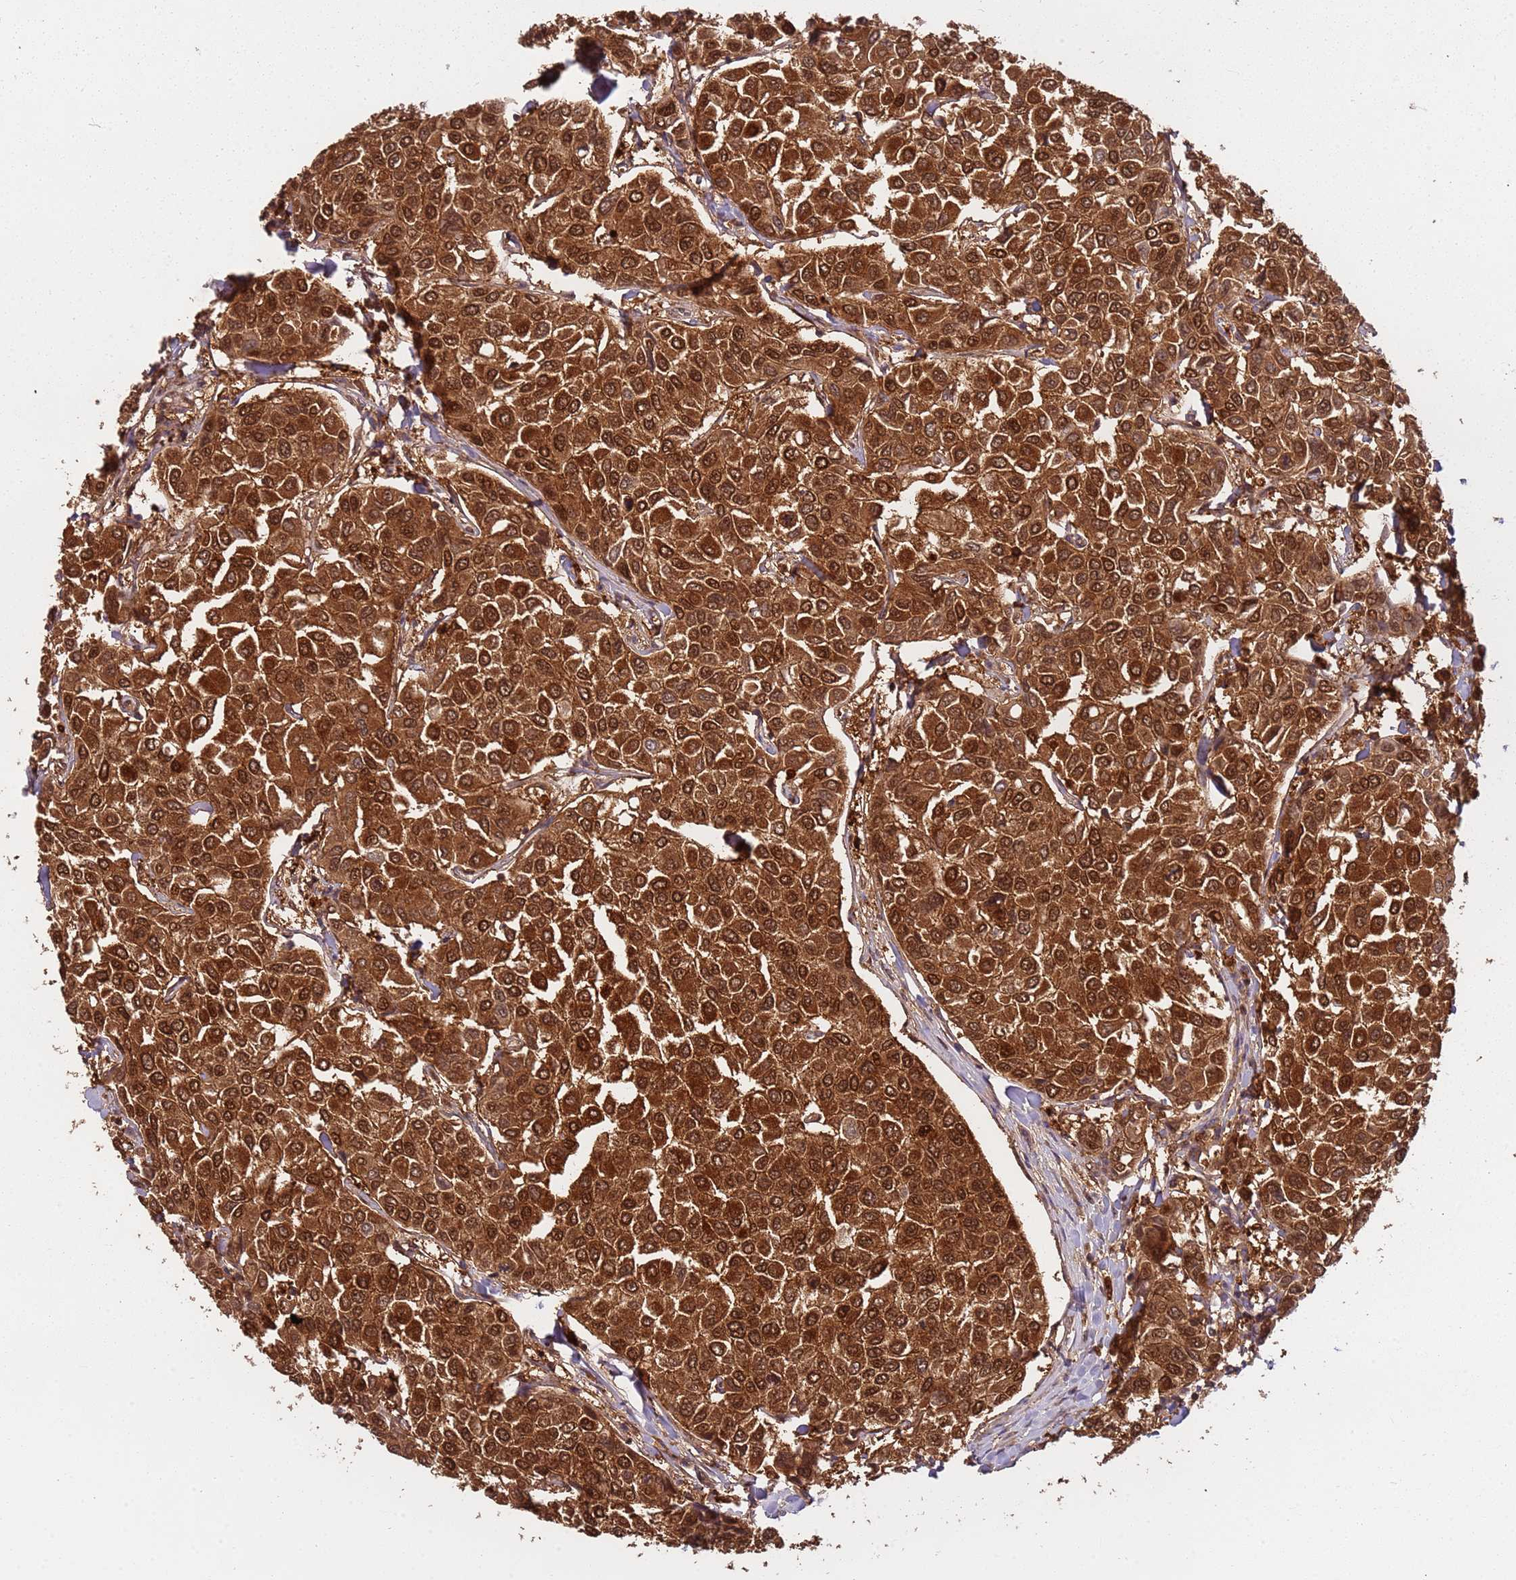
{"staining": {"intensity": "strong", "quantity": ">75%", "location": "cytoplasmic/membranous,nuclear"}, "tissue": "breast cancer", "cell_type": "Tumor cells", "image_type": "cancer", "snomed": [{"axis": "morphology", "description": "Duct carcinoma"}, {"axis": "topography", "description": "Breast"}], "caption": "IHC micrograph of infiltrating ductal carcinoma (breast) stained for a protein (brown), which displays high levels of strong cytoplasmic/membranous and nuclear staining in about >75% of tumor cells.", "gene": "PGLS", "patient": {"sex": "female", "age": 55}}